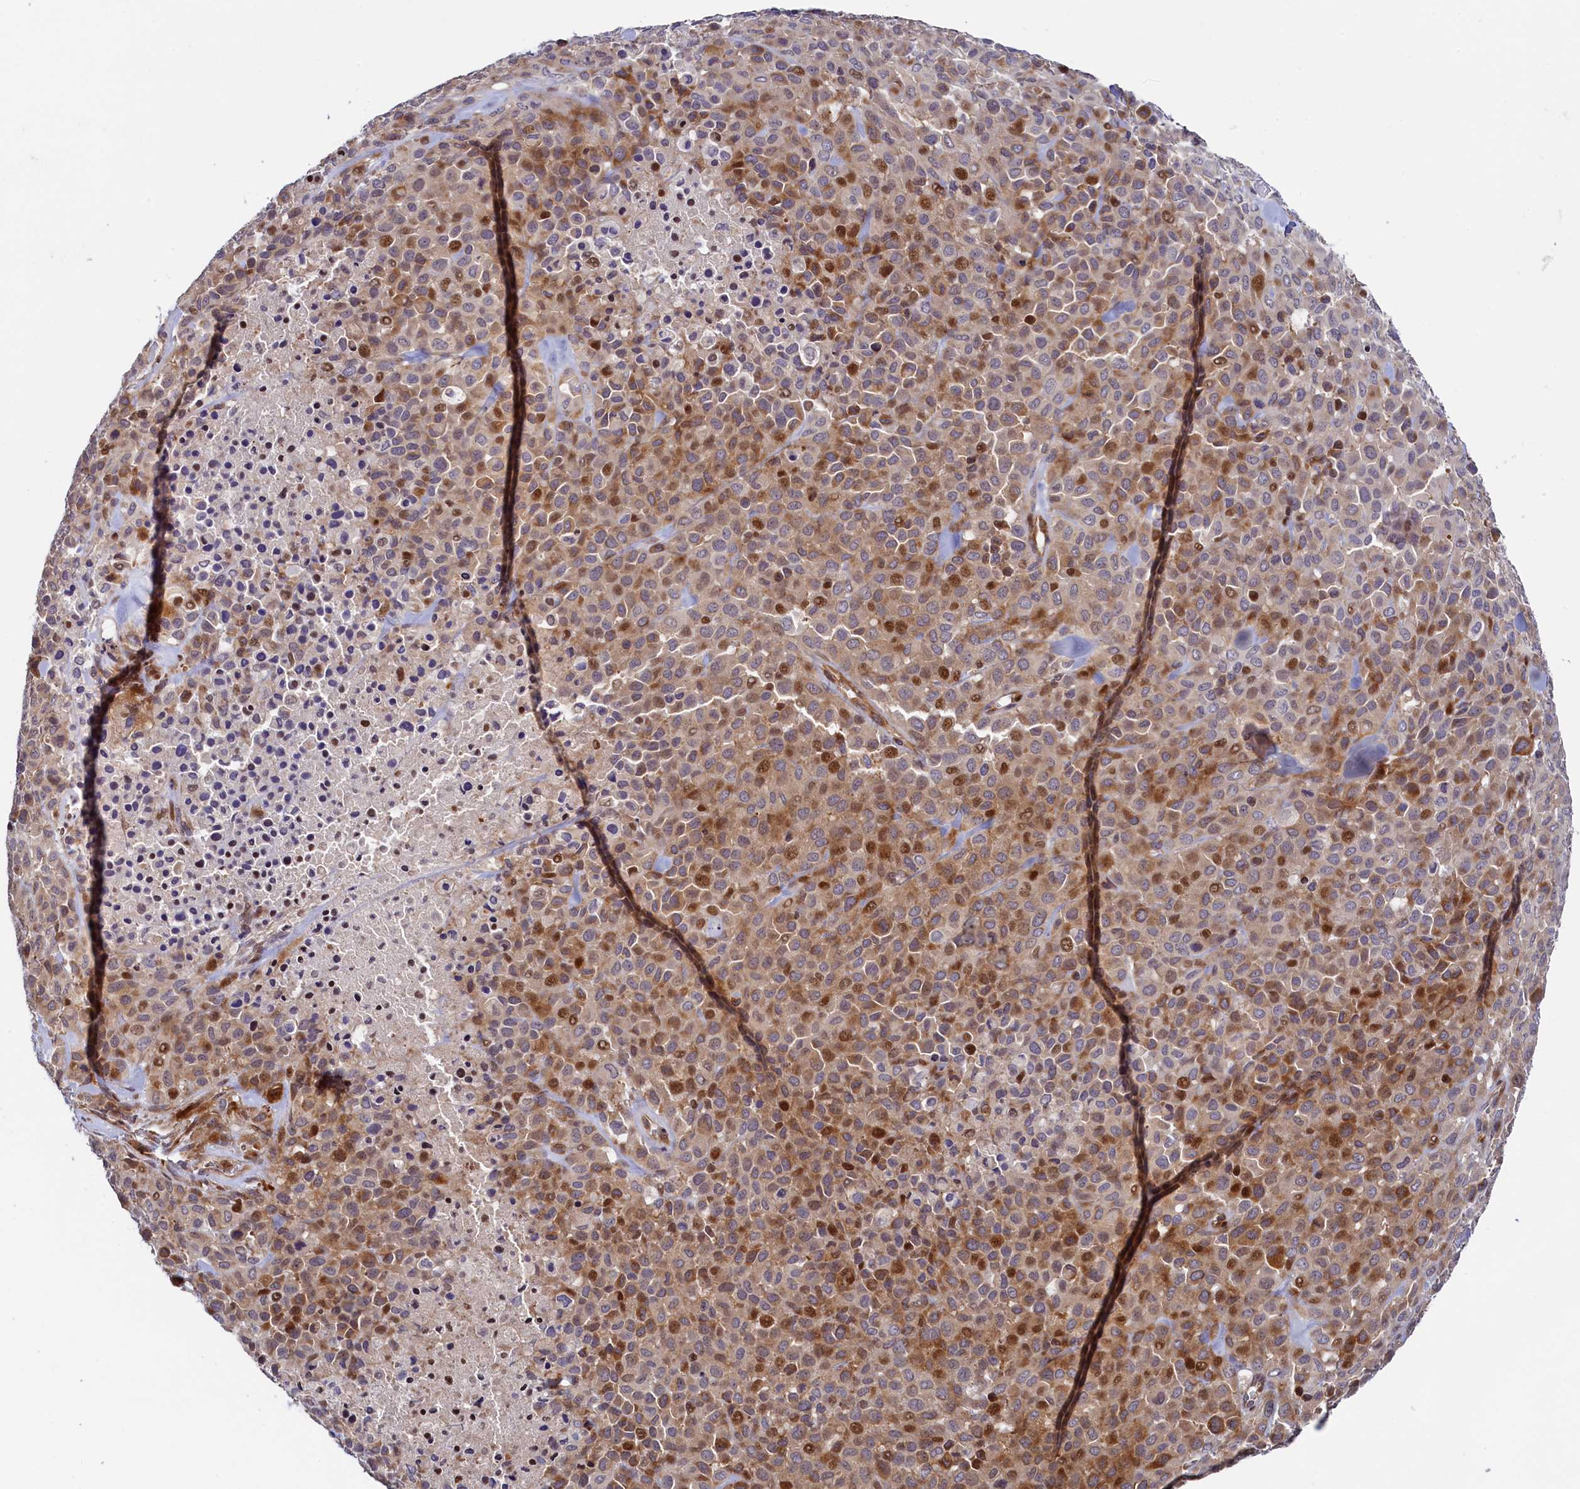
{"staining": {"intensity": "moderate", "quantity": "25%-75%", "location": "cytoplasmic/membranous,nuclear"}, "tissue": "melanoma", "cell_type": "Tumor cells", "image_type": "cancer", "snomed": [{"axis": "morphology", "description": "Malignant melanoma, Metastatic site"}, {"axis": "topography", "description": "Skin"}], "caption": "IHC of malignant melanoma (metastatic site) demonstrates medium levels of moderate cytoplasmic/membranous and nuclear expression in approximately 25%-75% of tumor cells. (DAB IHC, brown staining for protein, blue staining for nuclei).", "gene": "PIK3C3", "patient": {"sex": "female", "age": 81}}